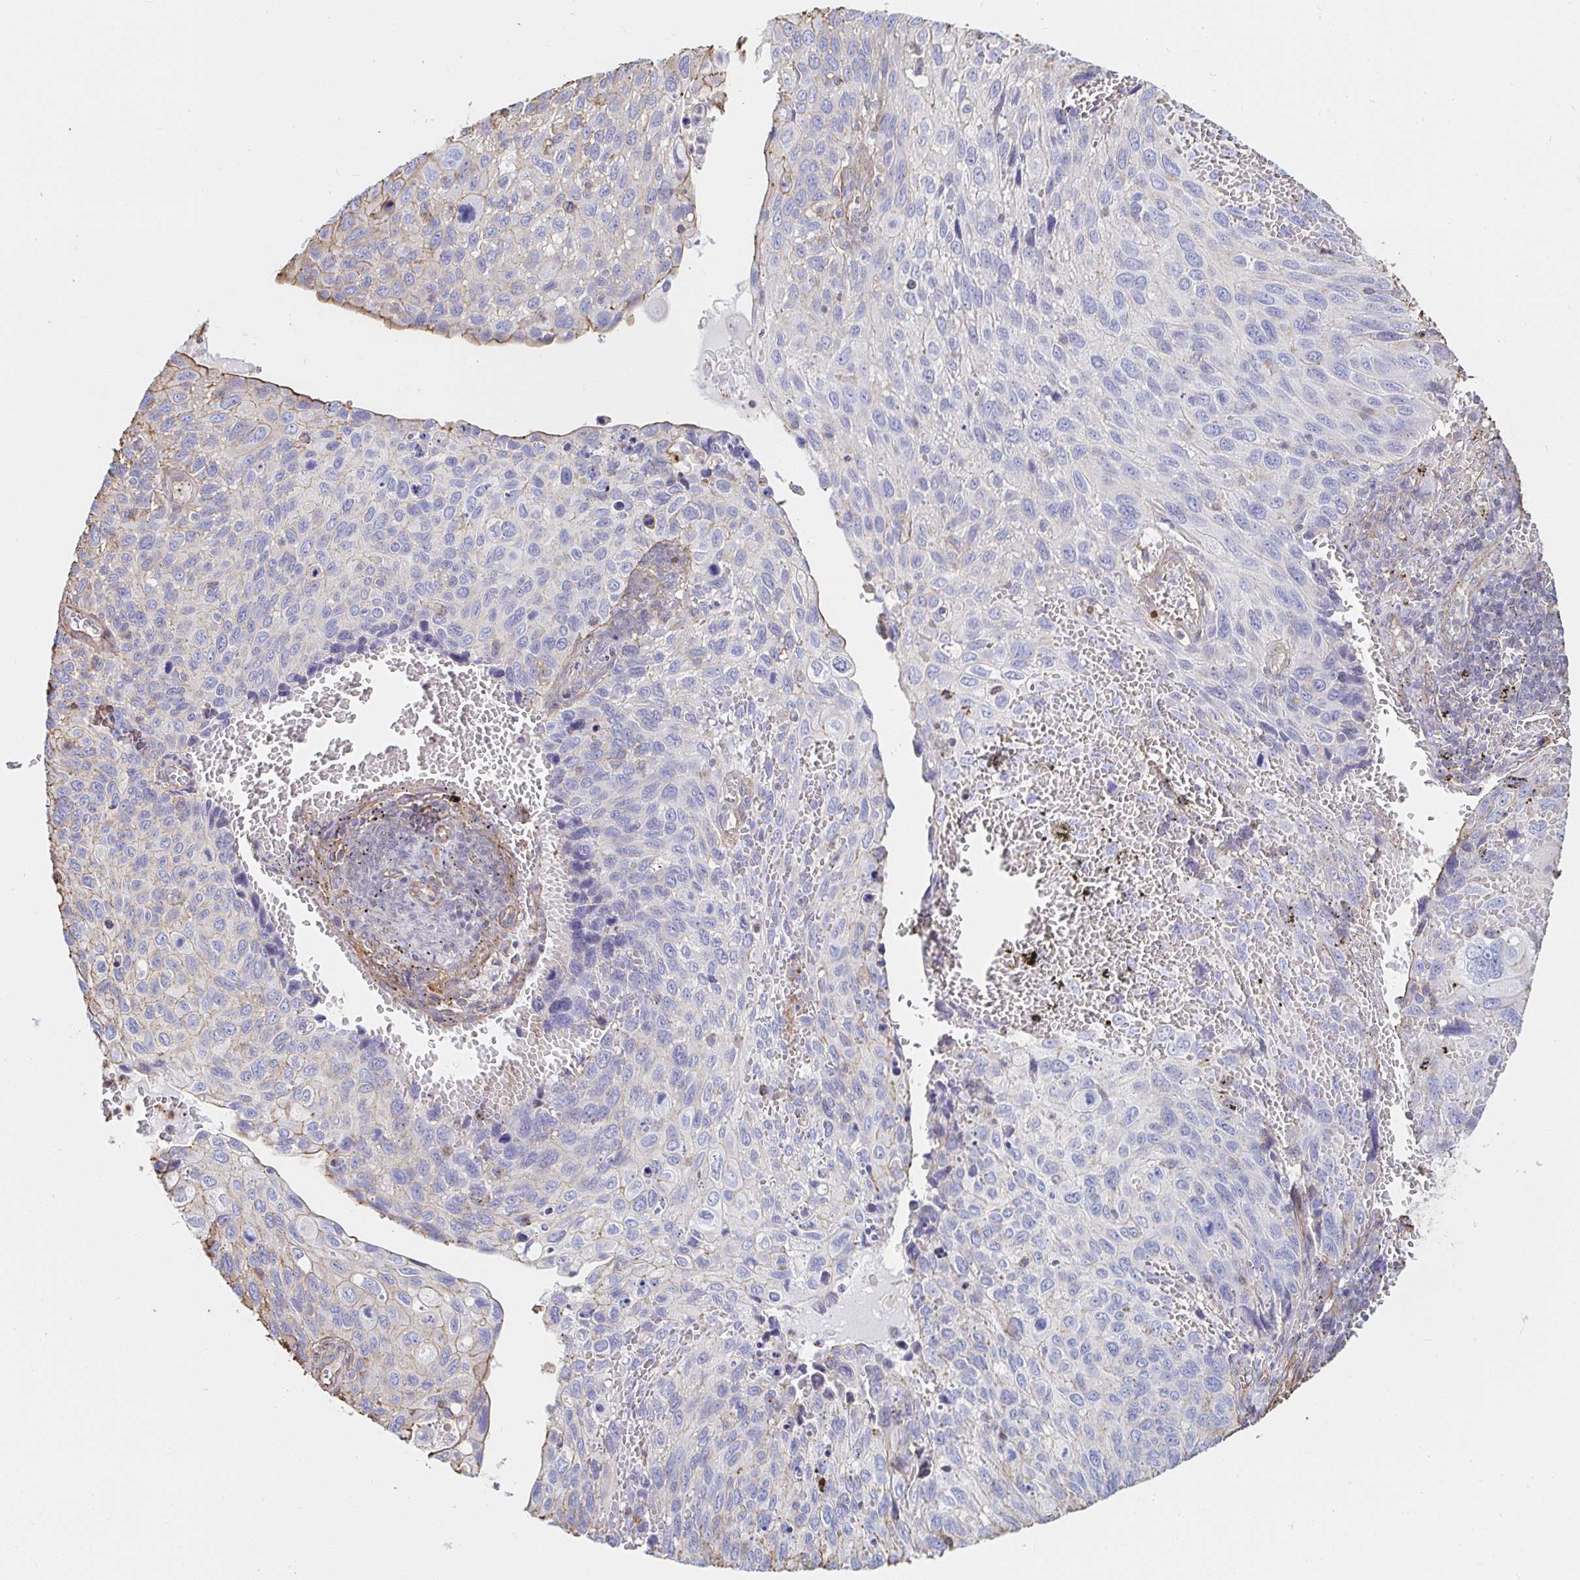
{"staining": {"intensity": "negative", "quantity": "none", "location": "none"}, "tissue": "cervical cancer", "cell_type": "Tumor cells", "image_type": "cancer", "snomed": [{"axis": "morphology", "description": "Squamous cell carcinoma, NOS"}, {"axis": "topography", "description": "Cervix"}], "caption": "There is no significant expression in tumor cells of cervical cancer.", "gene": "PTPN14", "patient": {"sex": "female", "age": 70}}